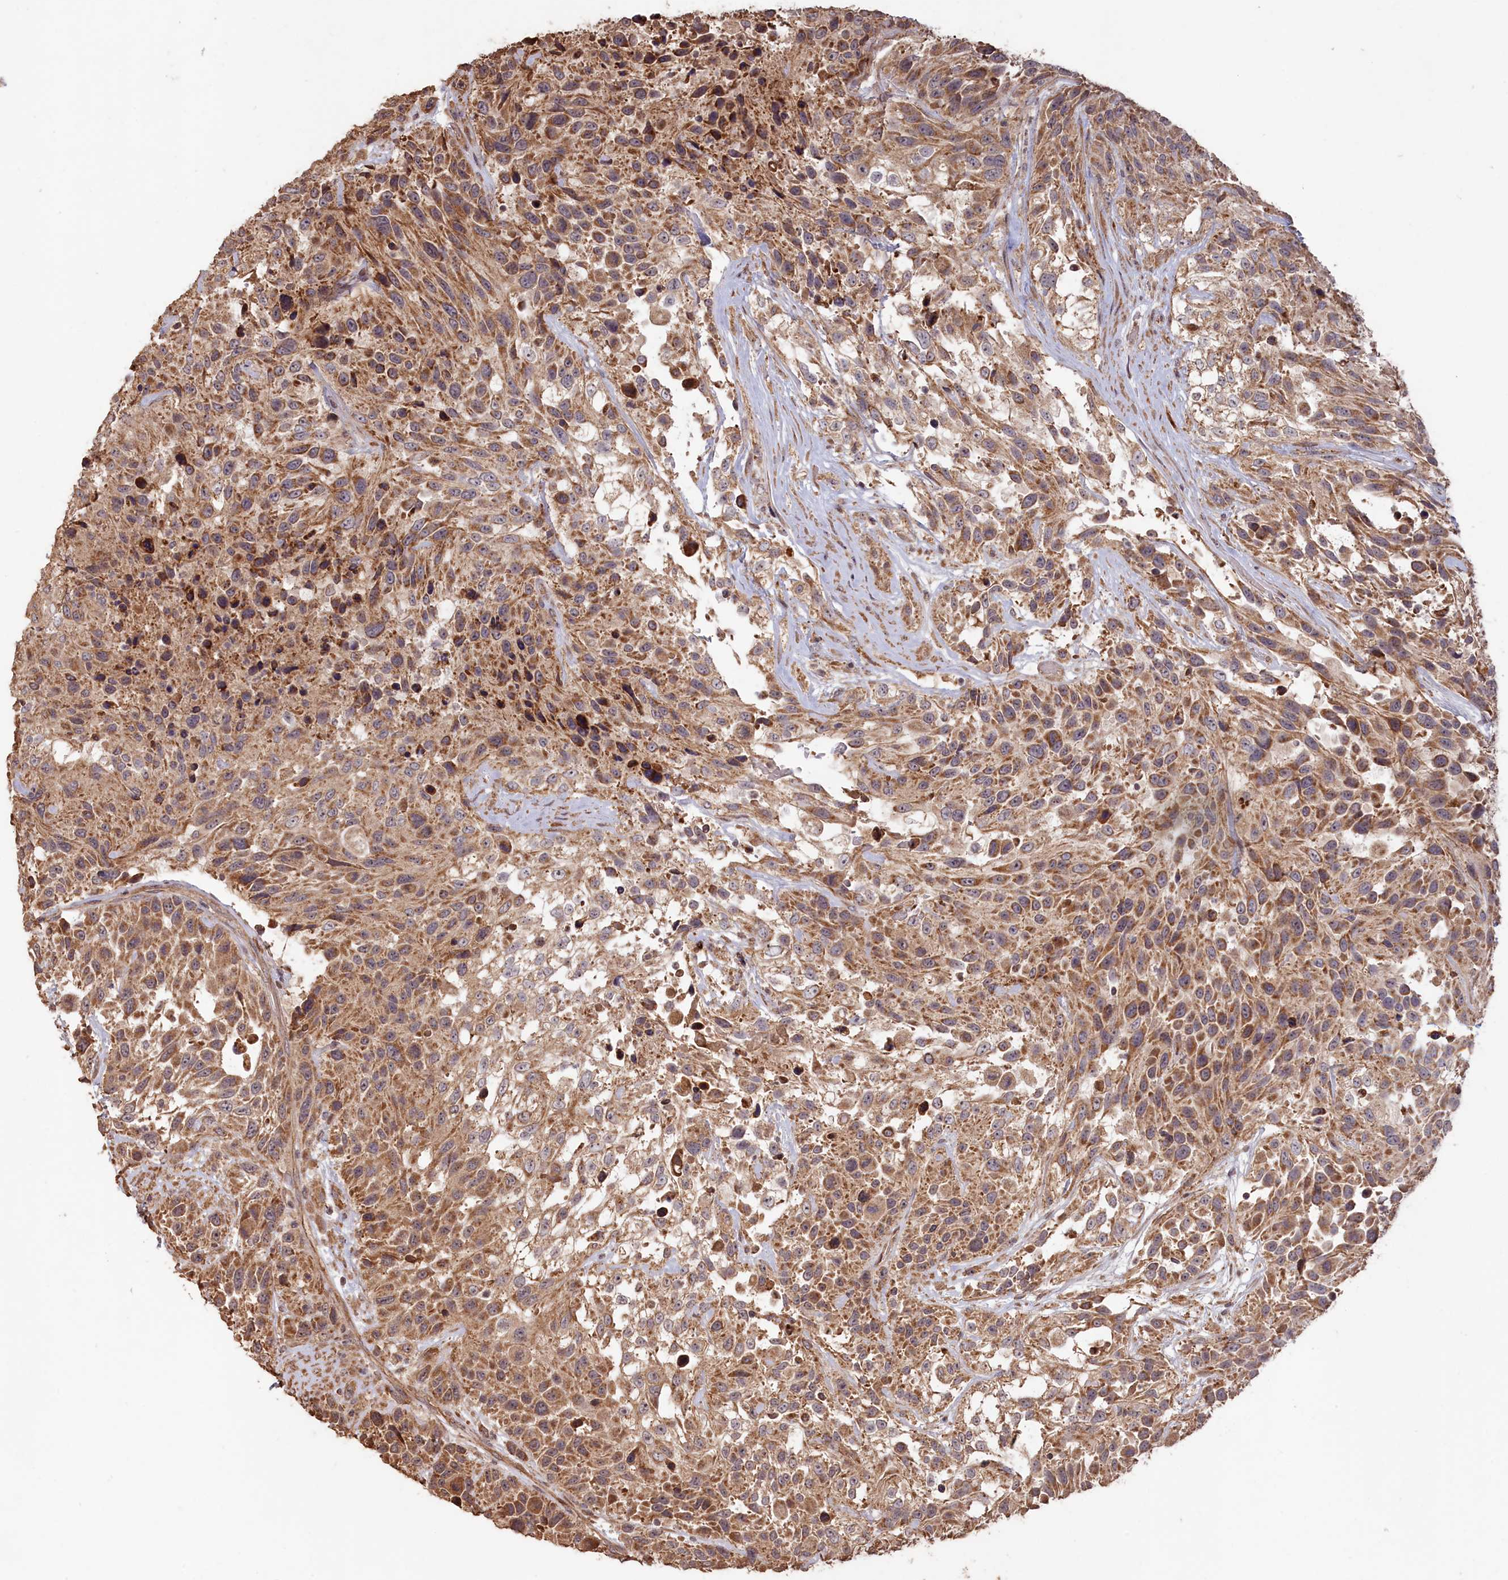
{"staining": {"intensity": "moderate", "quantity": ">75%", "location": "cytoplasmic/membranous"}, "tissue": "urothelial cancer", "cell_type": "Tumor cells", "image_type": "cancer", "snomed": [{"axis": "morphology", "description": "Urothelial carcinoma, High grade"}, {"axis": "topography", "description": "Urinary bladder"}], "caption": "Protein staining of urothelial cancer tissue exhibits moderate cytoplasmic/membranous positivity in approximately >75% of tumor cells.", "gene": "LAYN", "patient": {"sex": "female", "age": 70}}